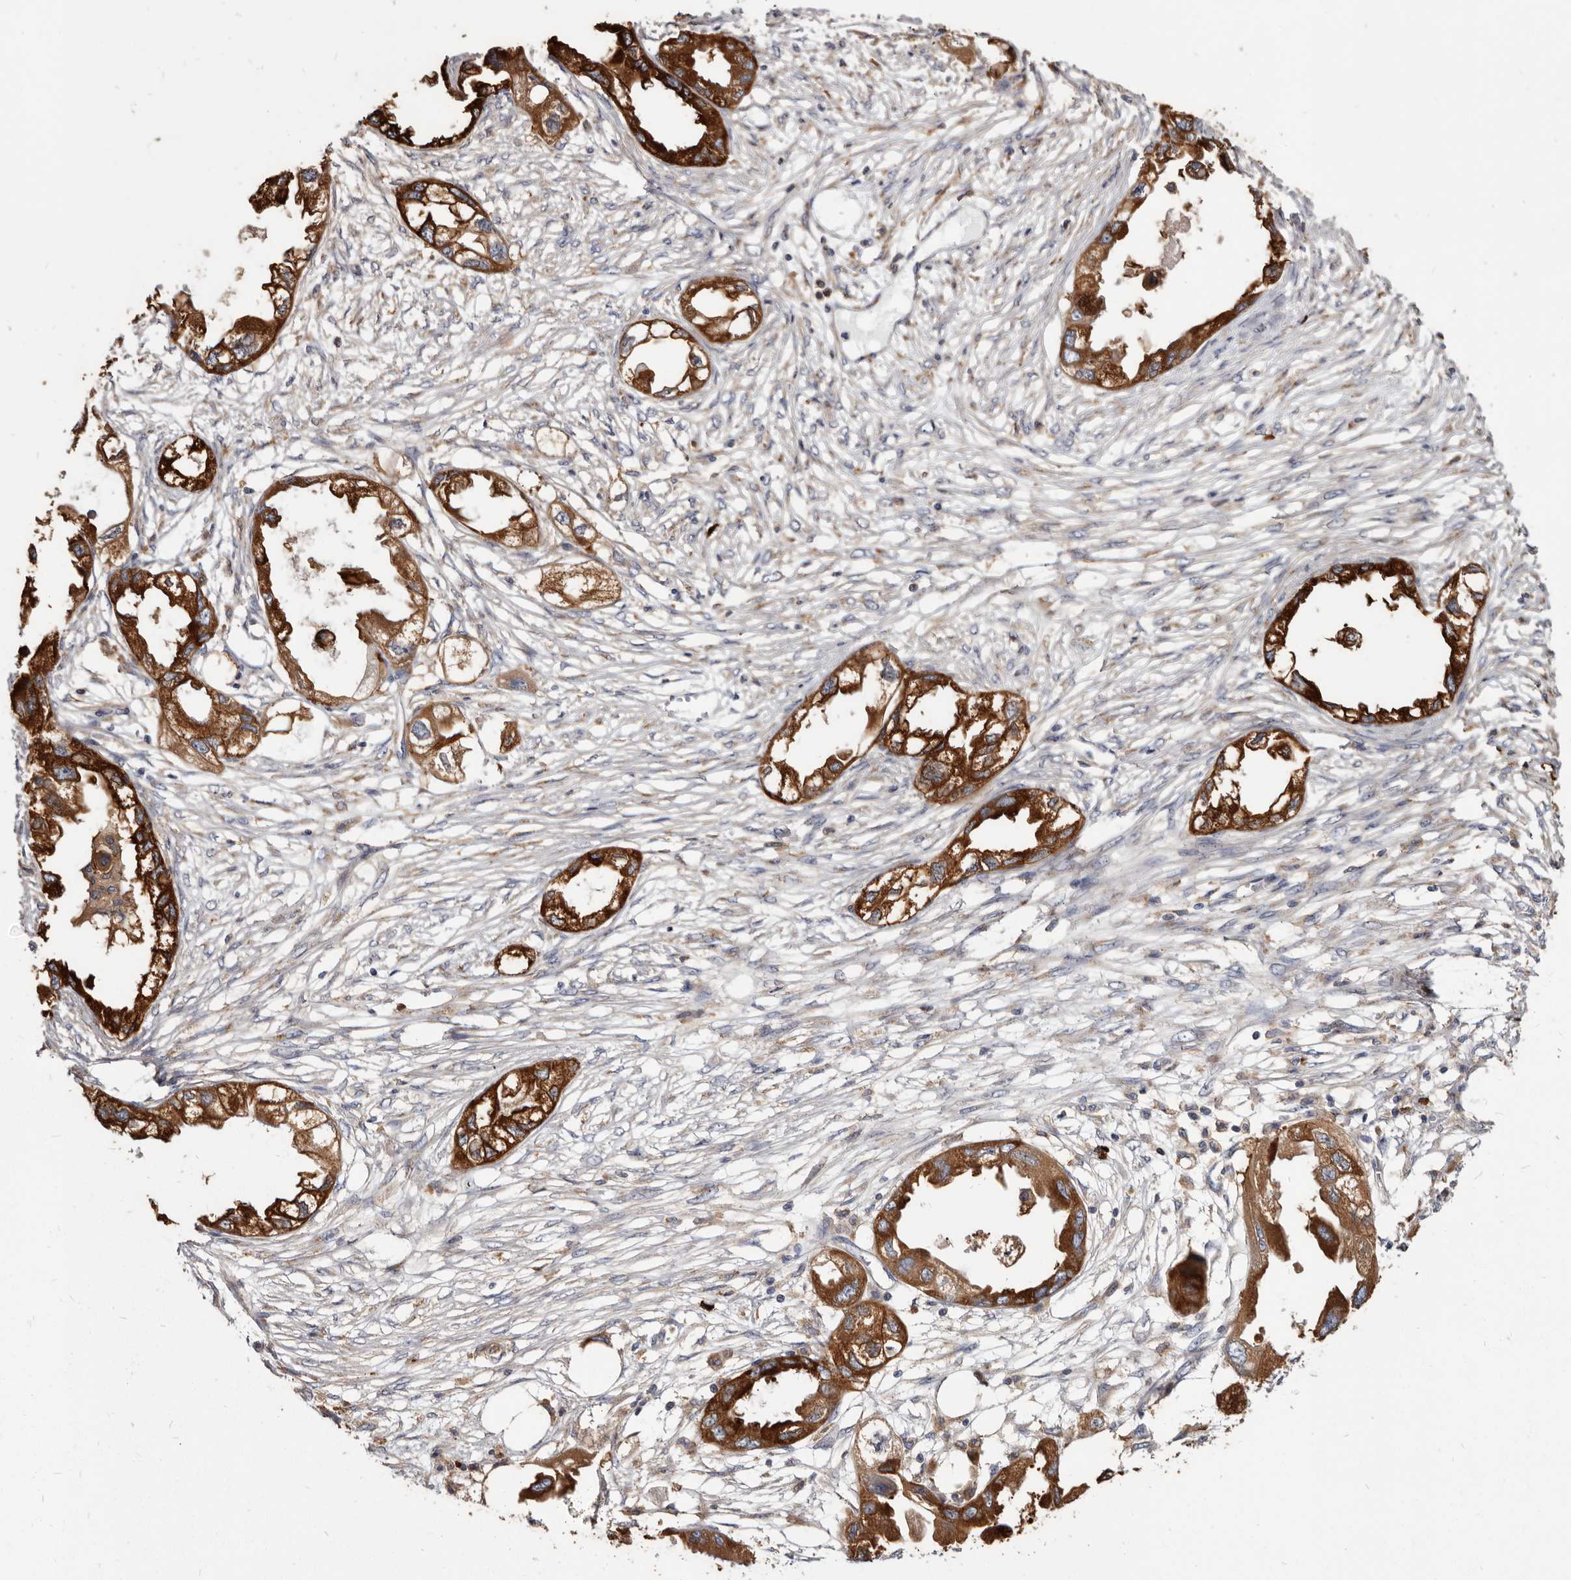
{"staining": {"intensity": "strong", "quantity": ">75%", "location": "cytoplasmic/membranous"}, "tissue": "endometrial cancer", "cell_type": "Tumor cells", "image_type": "cancer", "snomed": [{"axis": "morphology", "description": "Adenocarcinoma, NOS"}, {"axis": "morphology", "description": "Adenocarcinoma, metastatic, NOS"}, {"axis": "topography", "description": "Adipose tissue"}, {"axis": "topography", "description": "Endometrium"}], "caption": "Protein expression analysis of metastatic adenocarcinoma (endometrial) reveals strong cytoplasmic/membranous expression in about >75% of tumor cells.", "gene": "TPD52", "patient": {"sex": "female", "age": 67}}